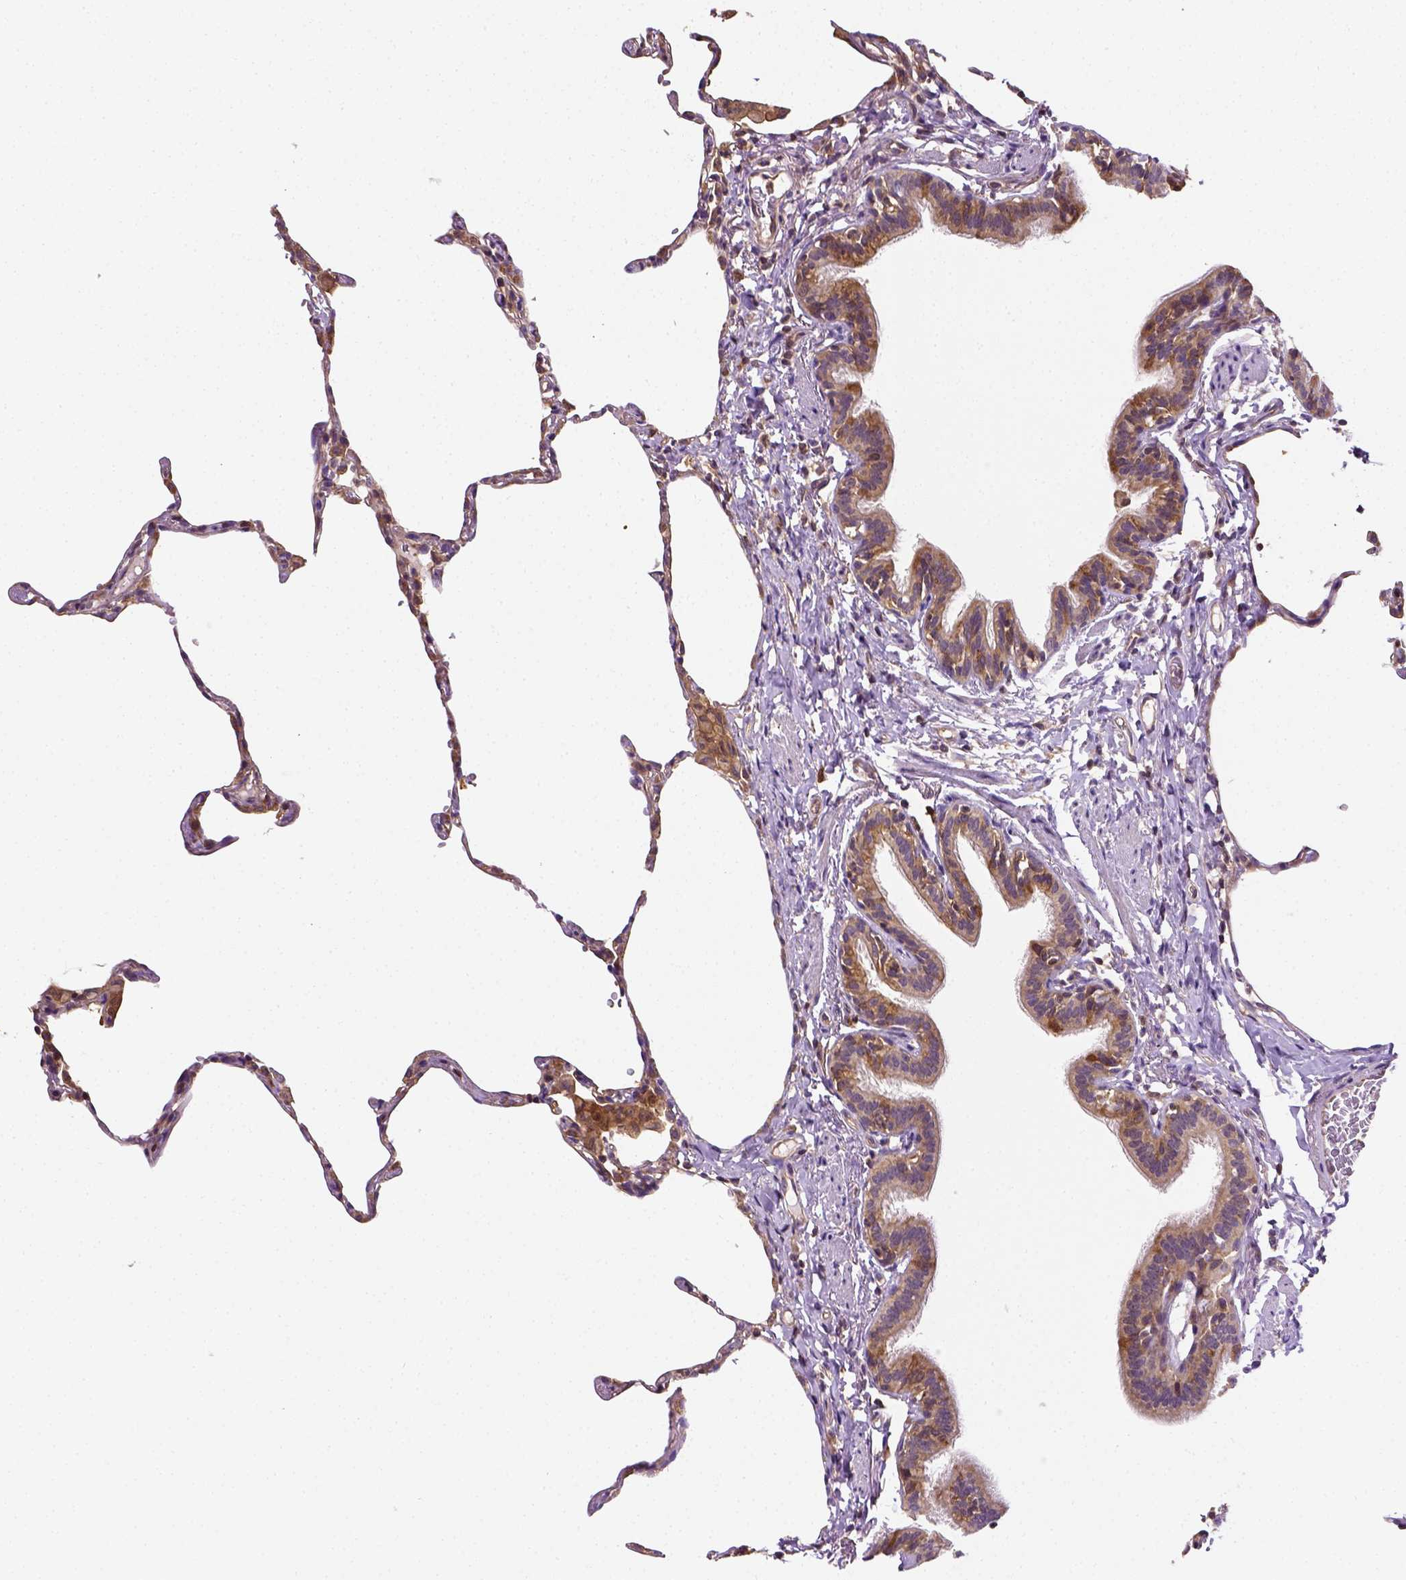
{"staining": {"intensity": "moderate", "quantity": "25%-75%", "location": "cytoplasmic/membranous"}, "tissue": "lung", "cell_type": "Alveolar cells", "image_type": "normal", "snomed": [{"axis": "morphology", "description": "Normal tissue, NOS"}, {"axis": "topography", "description": "Lung"}], "caption": "Moderate cytoplasmic/membranous staining is identified in about 25%-75% of alveolar cells in benign lung.", "gene": "MATK", "patient": {"sex": "female", "age": 57}}